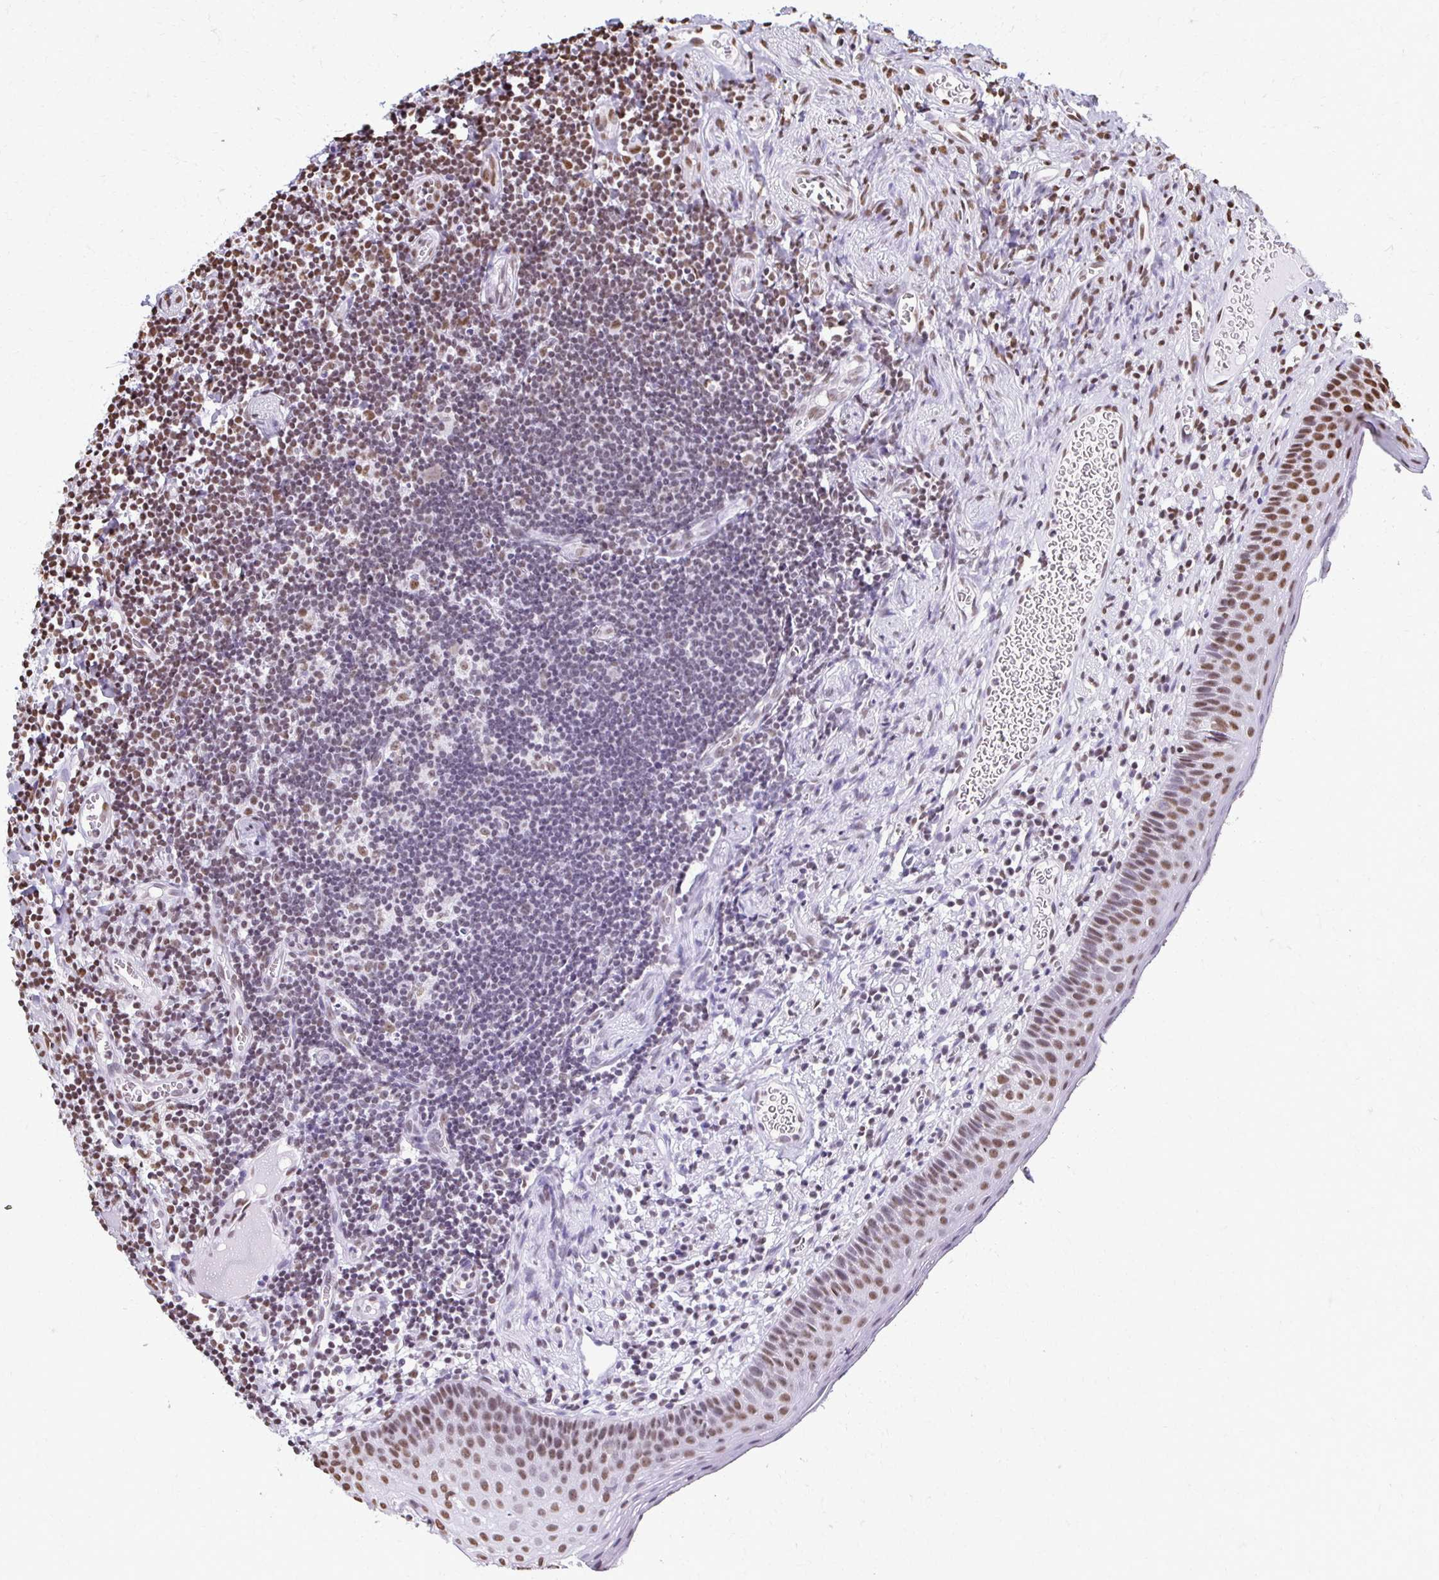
{"staining": {"intensity": "strong", "quantity": ">75%", "location": "nuclear"}, "tissue": "oral mucosa", "cell_type": "Squamous epithelial cells", "image_type": "normal", "snomed": [{"axis": "morphology", "description": "Normal tissue, NOS"}, {"axis": "morphology", "description": "Squamous cell carcinoma, NOS"}, {"axis": "topography", "description": "Oral tissue"}, {"axis": "topography", "description": "Head-Neck"}], "caption": "IHC image of unremarkable human oral mucosa stained for a protein (brown), which shows high levels of strong nuclear positivity in approximately >75% of squamous epithelial cells.", "gene": "NONO", "patient": {"sex": "male", "age": 58}}